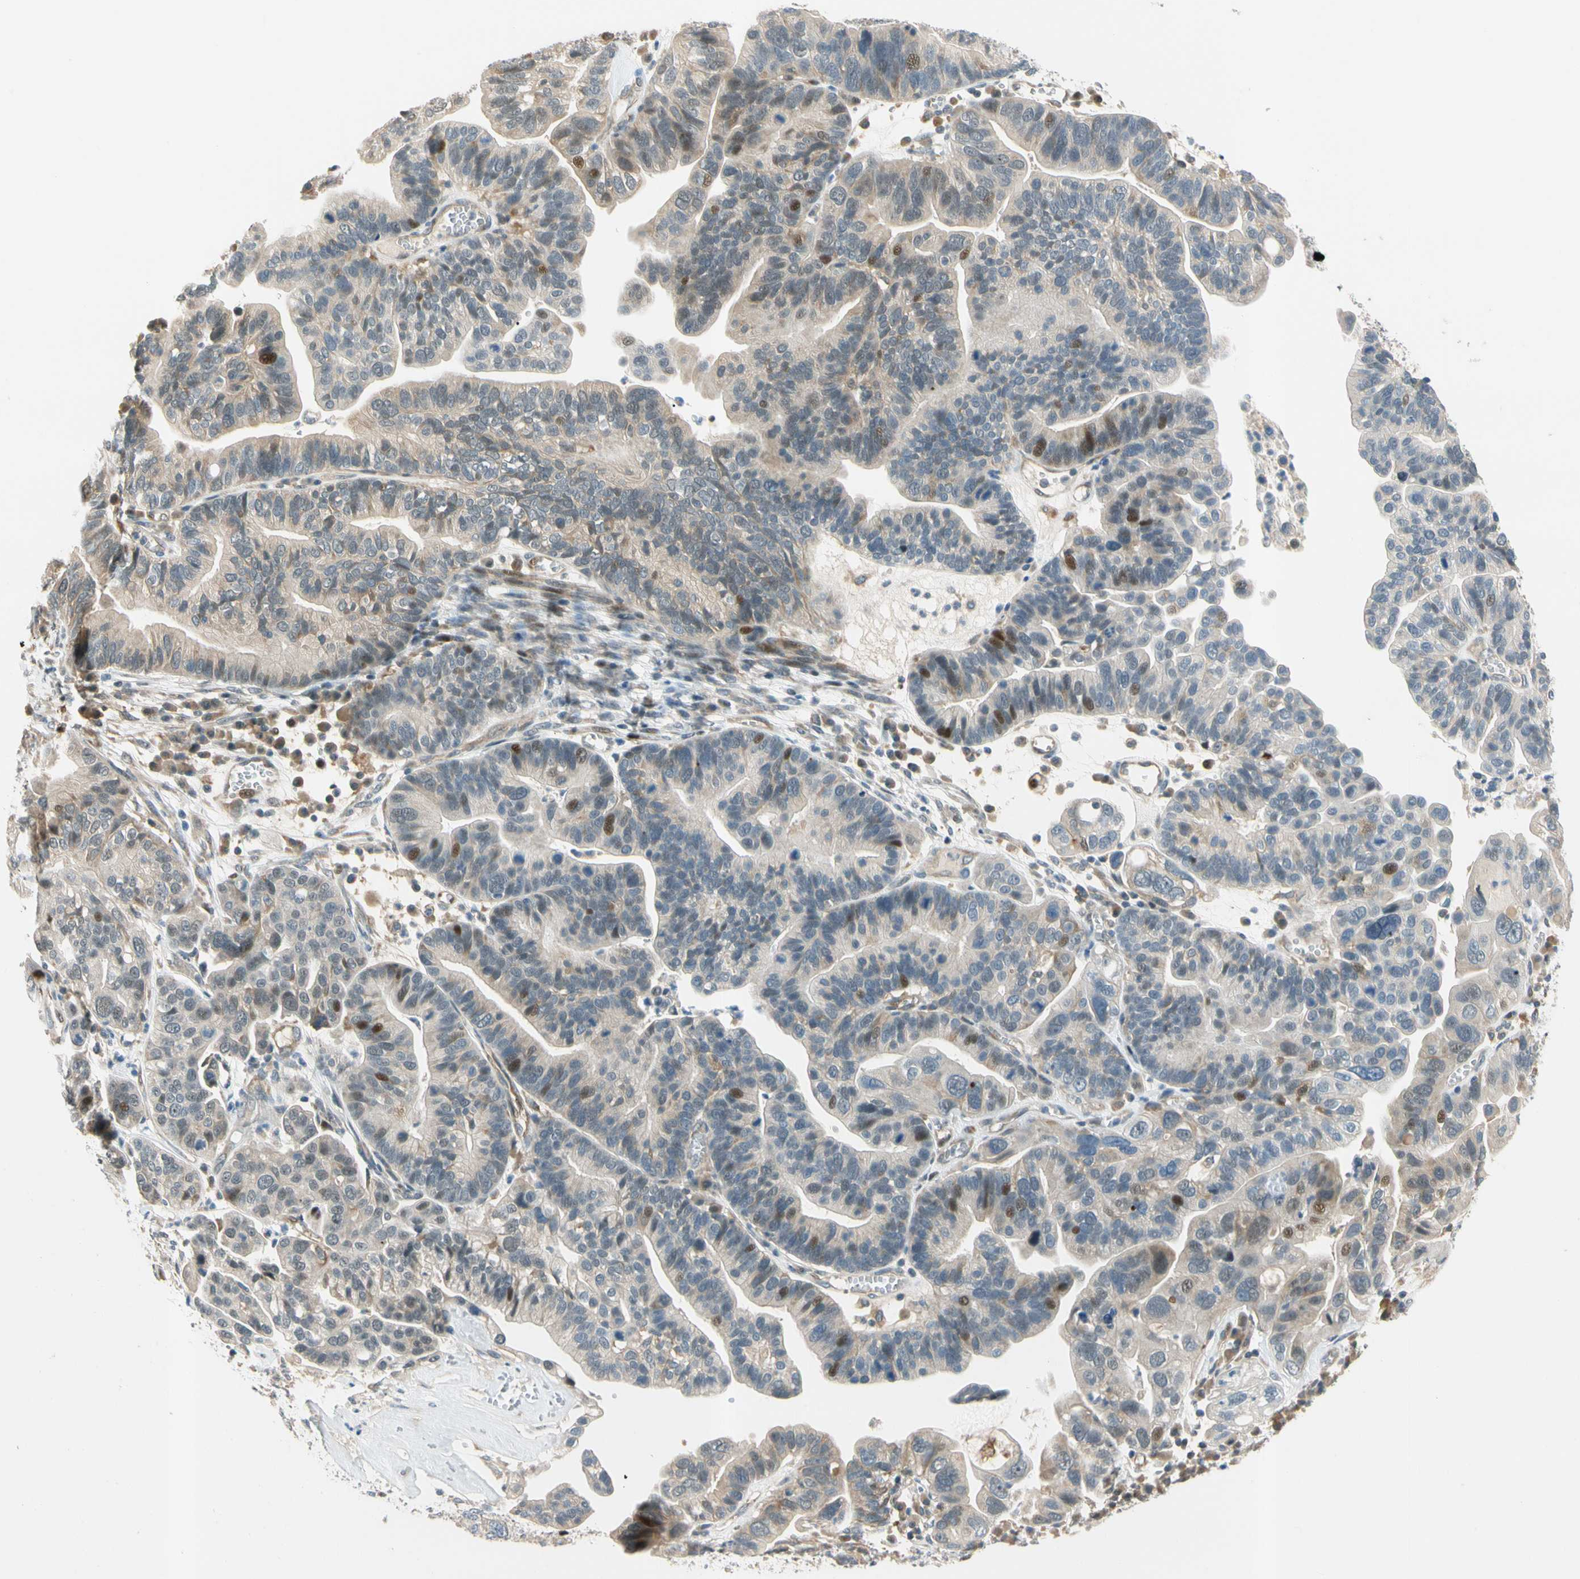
{"staining": {"intensity": "weak", "quantity": "<25%", "location": "cytoplasmic/membranous,nuclear"}, "tissue": "ovarian cancer", "cell_type": "Tumor cells", "image_type": "cancer", "snomed": [{"axis": "morphology", "description": "Cystadenocarcinoma, serous, NOS"}, {"axis": "topography", "description": "Ovary"}], "caption": "Tumor cells show no significant protein positivity in ovarian cancer (serous cystadenocarcinoma). (Brightfield microscopy of DAB (3,3'-diaminobenzidine) IHC at high magnification).", "gene": "GATD1", "patient": {"sex": "female", "age": 56}}